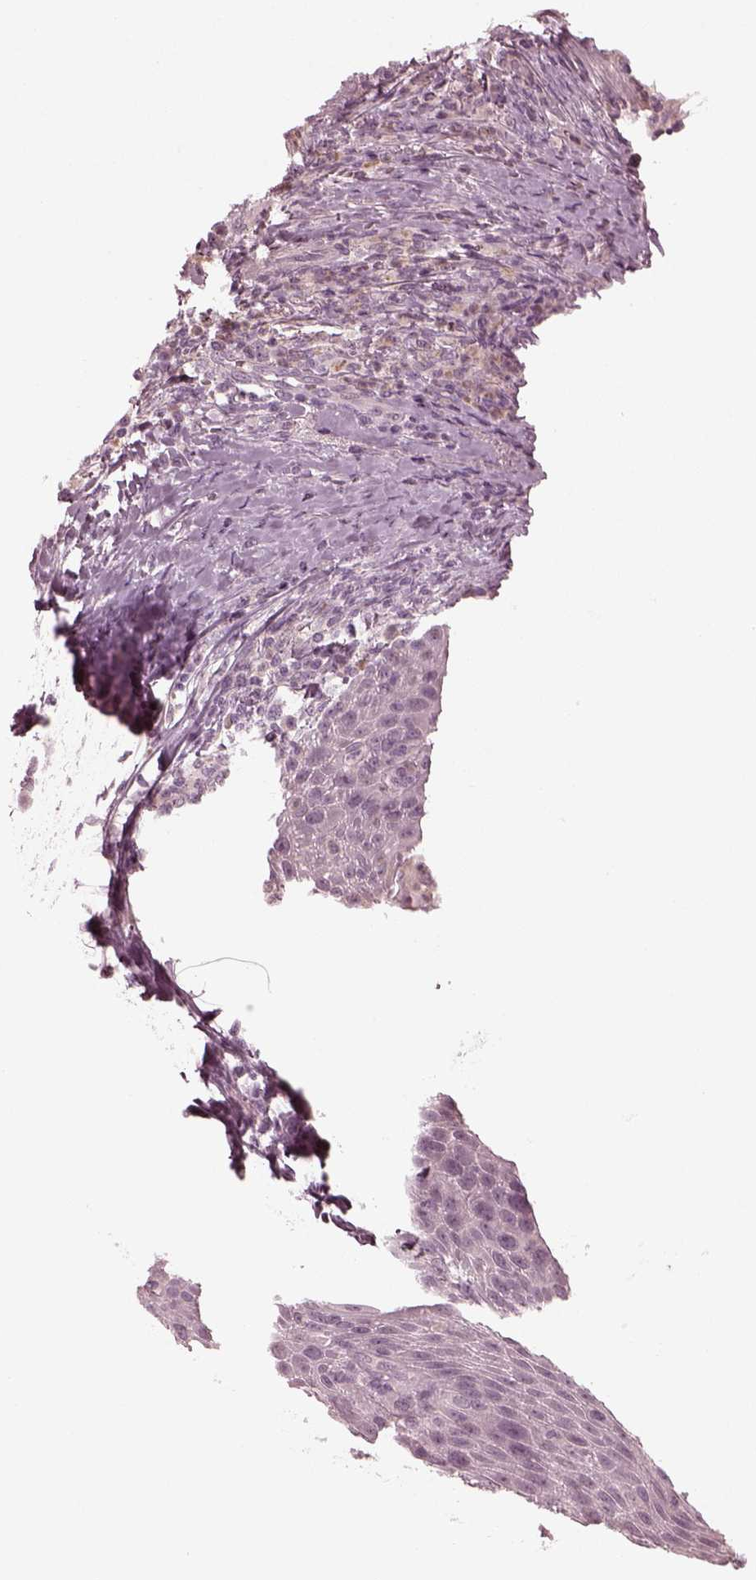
{"staining": {"intensity": "negative", "quantity": "none", "location": "none"}, "tissue": "head and neck cancer", "cell_type": "Tumor cells", "image_type": "cancer", "snomed": [{"axis": "morphology", "description": "Squamous cell carcinoma, NOS"}, {"axis": "topography", "description": "Head-Neck"}], "caption": "A photomicrograph of human head and neck cancer is negative for staining in tumor cells.", "gene": "CCDC170", "patient": {"sex": "male", "age": 69}}